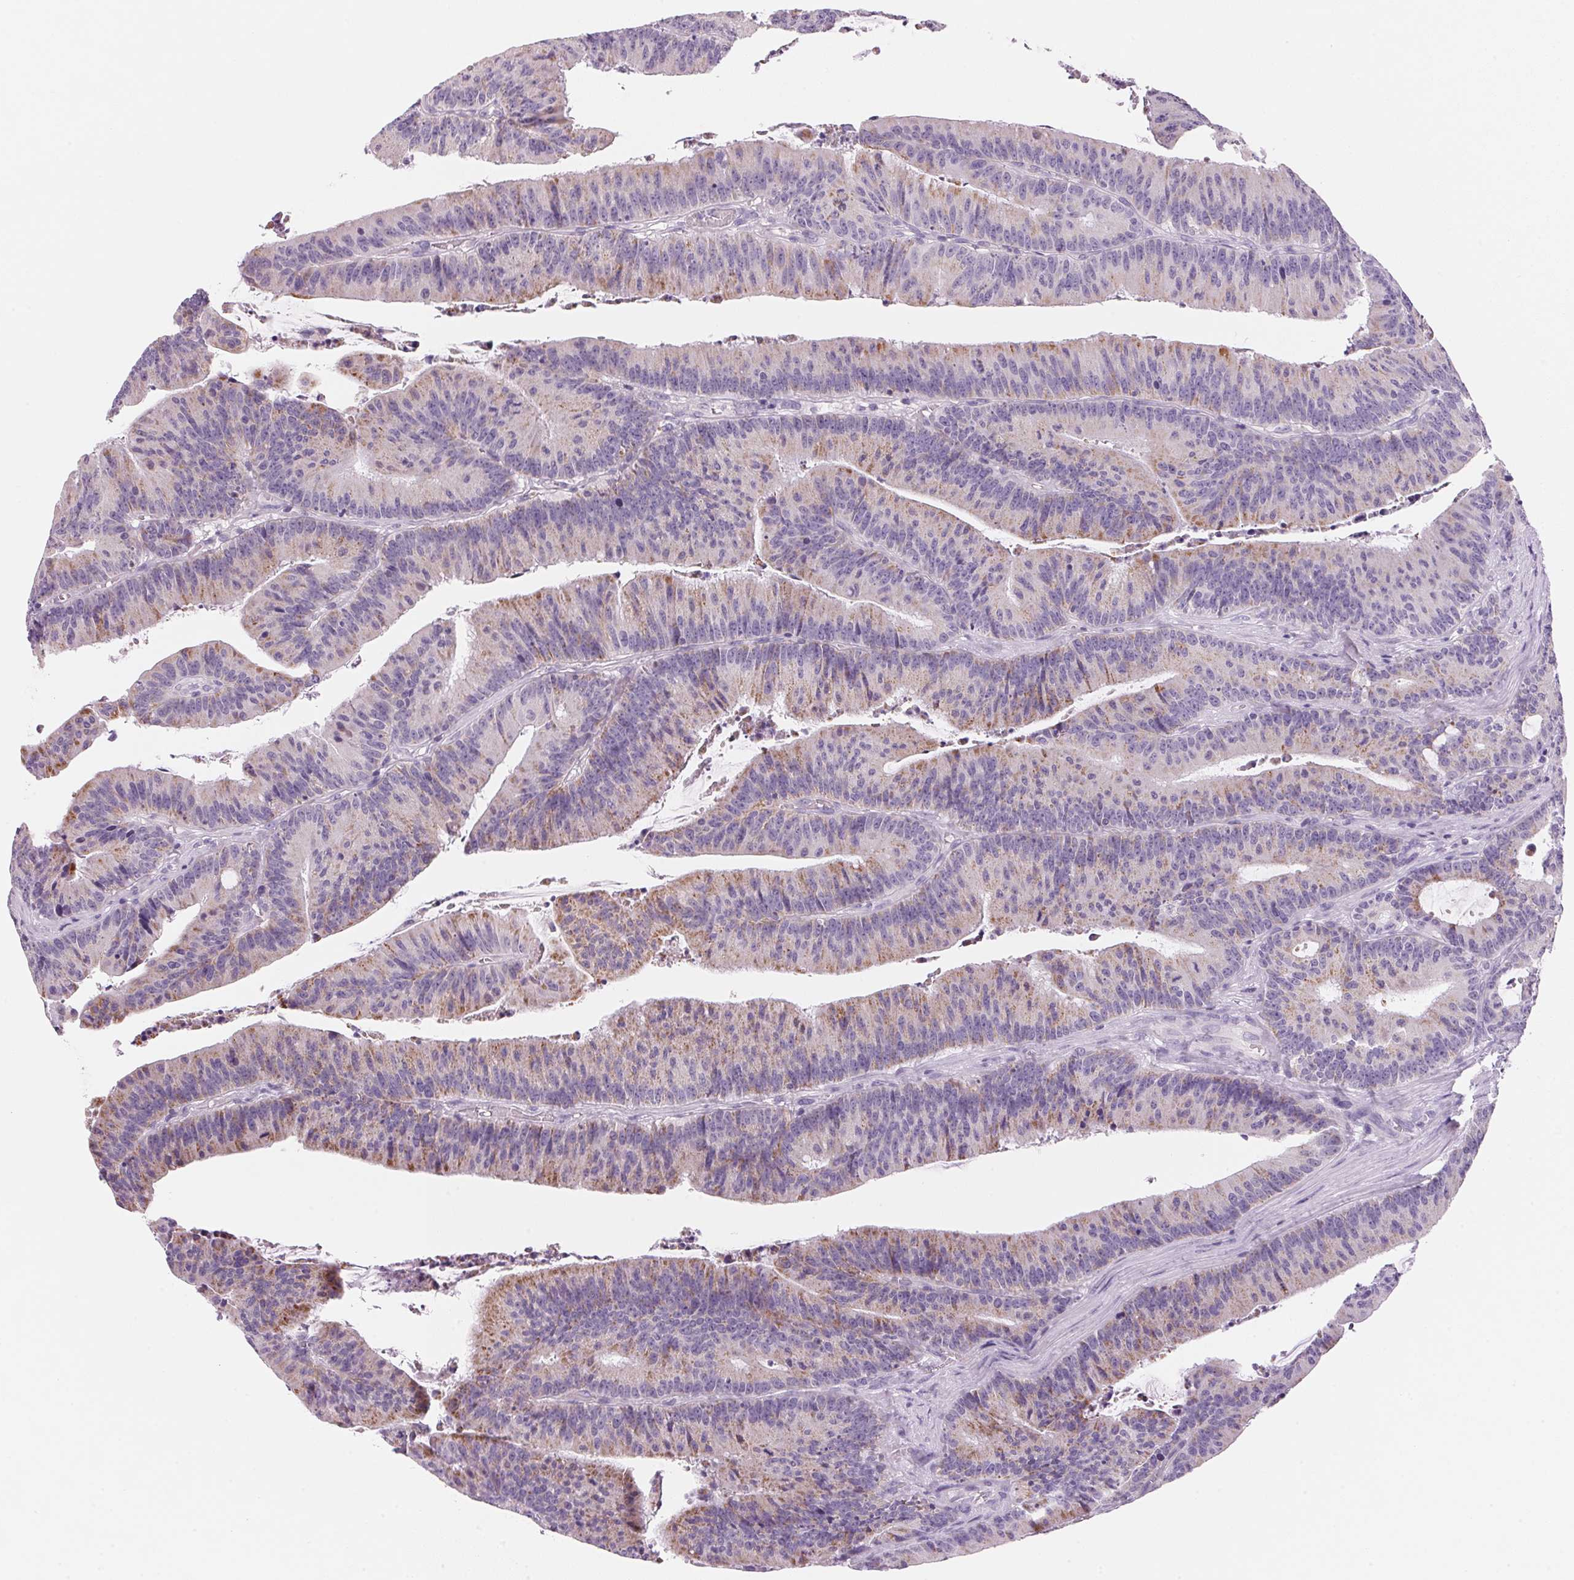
{"staining": {"intensity": "weak", "quantity": "25%-75%", "location": "cytoplasmic/membranous"}, "tissue": "colorectal cancer", "cell_type": "Tumor cells", "image_type": "cancer", "snomed": [{"axis": "morphology", "description": "Adenocarcinoma, NOS"}, {"axis": "topography", "description": "Colon"}], "caption": "A histopathology image showing weak cytoplasmic/membranous staining in approximately 25%-75% of tumor cells in colorectal adenocarcinoma, as visualized by brown immunohistochemical staining.", "gene": "CYP11B1", "patient": {"sex": "female", "age": 78}}